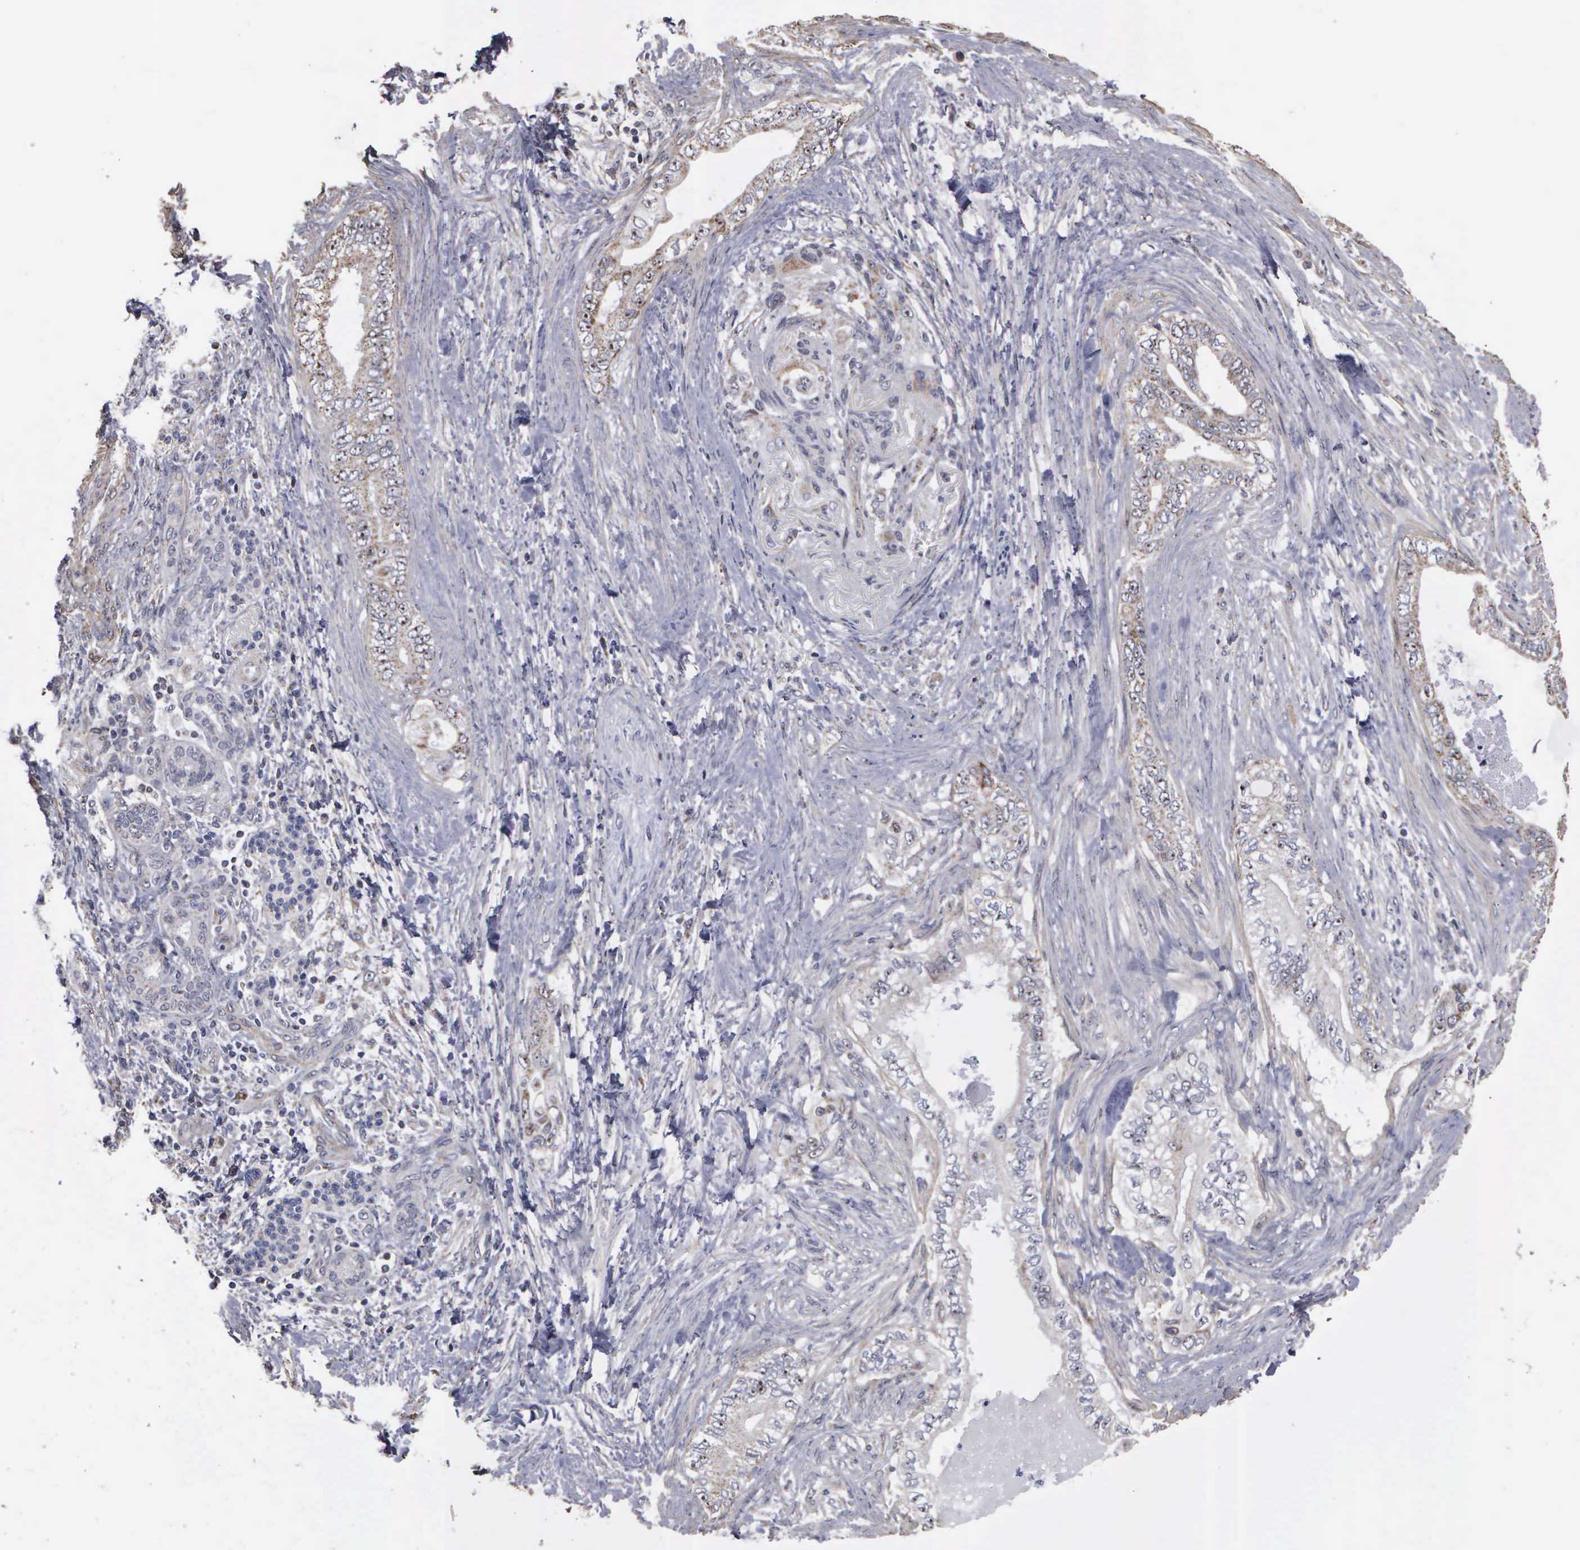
{"staining": {"intensity": "weak", "quantity": "<25%", "location": "cytoplasmic/membranous"}, "tissue": "pancreatic cancer", "cell_type": "Tumor cells", "image_type": "cancer", "snomed": [{"axis": "morphology", "description": "Adenocarcinoma, NOS"}, {"axis": "topography", "description": "Pancreas"}], "caption": "Photomicrograph shows no significant protein positivity in tumor cells of pancreatic cancer.", "gene": "NGDN", "patient": {"sex": "female", "age": 66}}